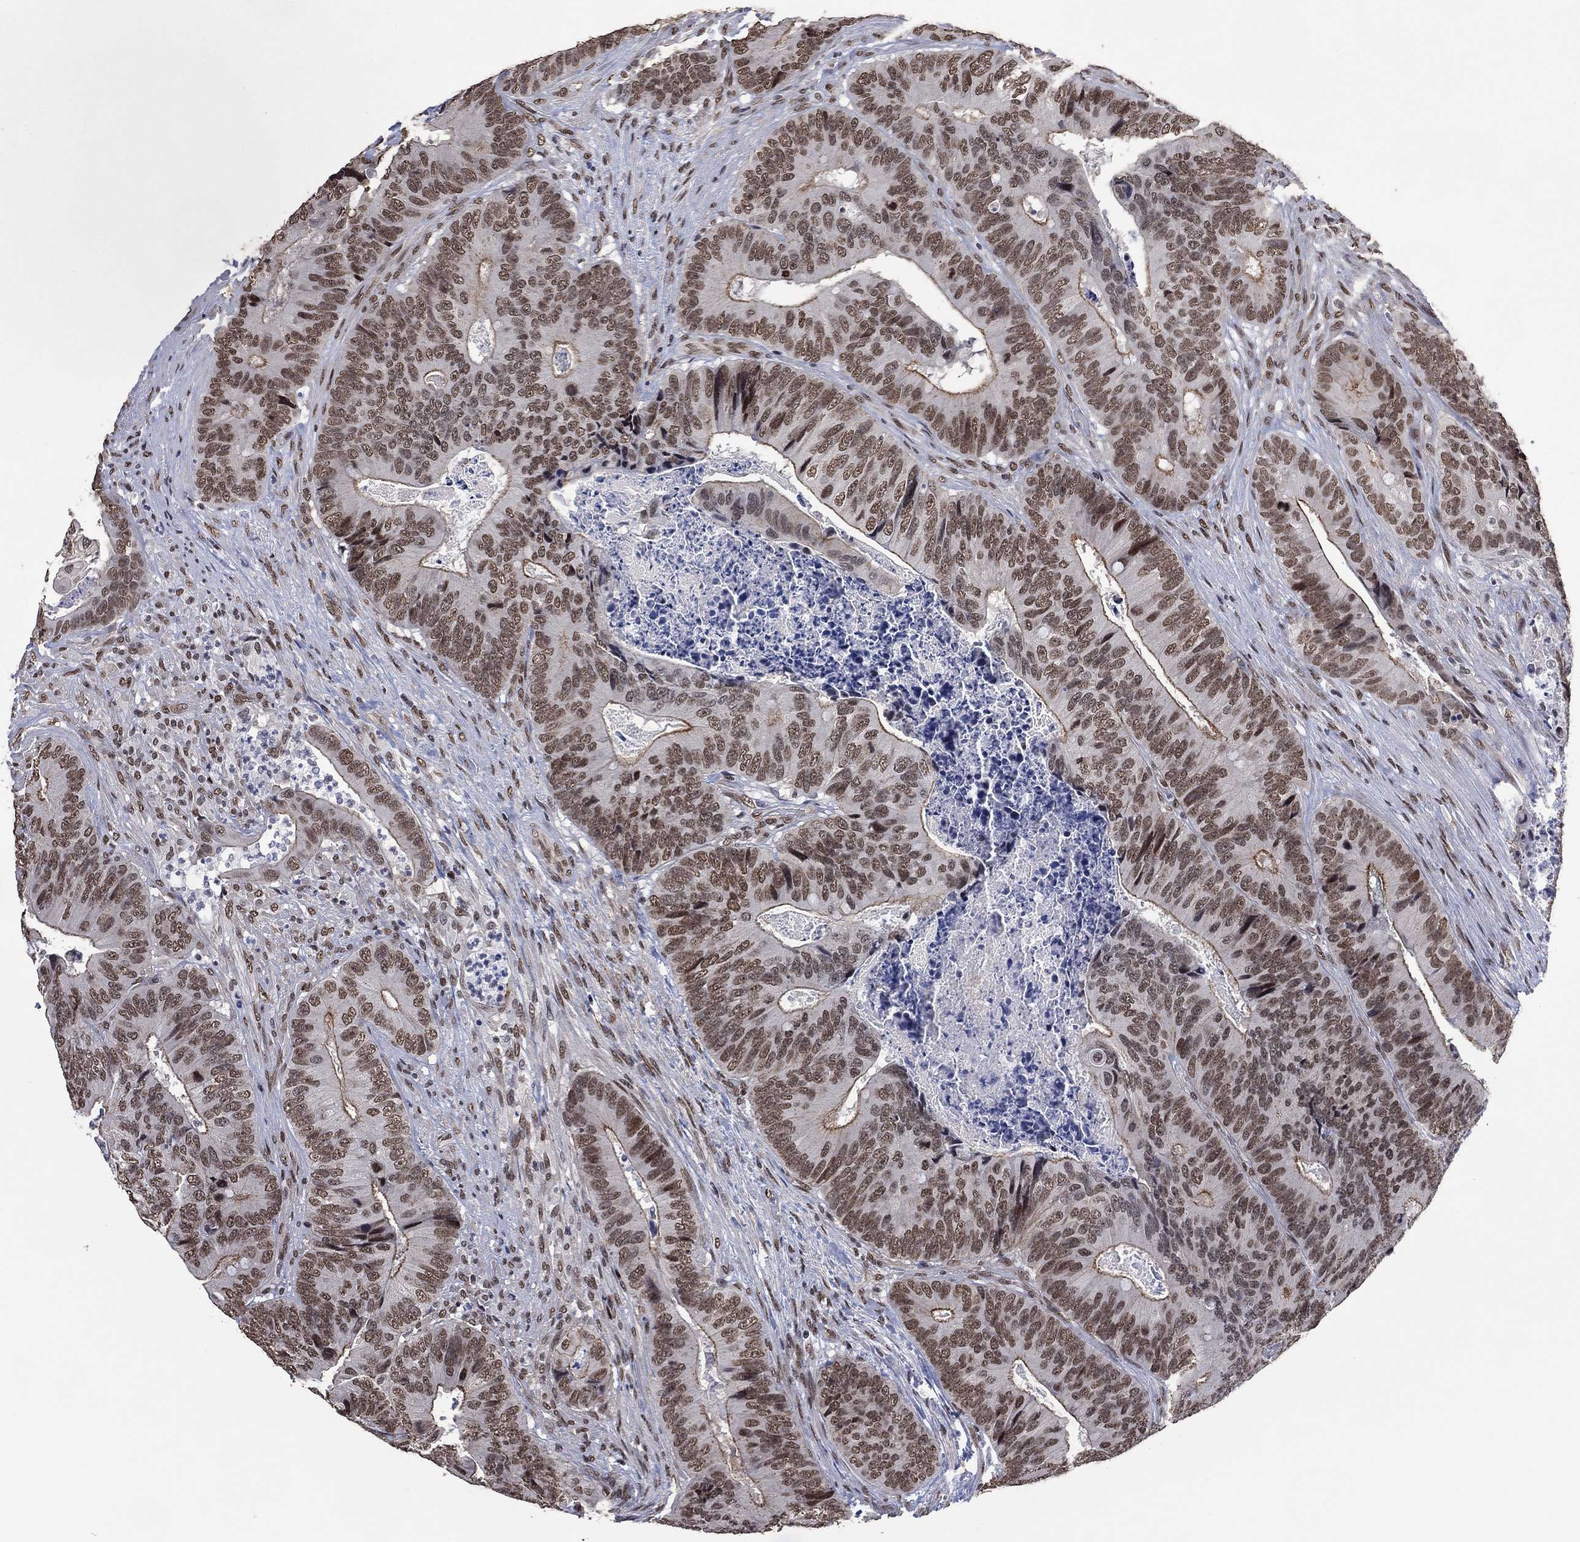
{"staining": {"intensity": "weak", "quantity": ">75%", "location": "cytoplasmic/membranous,nuclear"}, "tissue": "colorectal cancer", "cell_type": "Tumor cells", "image_type": "cancer", "snomed": [{"axis": "morphology", "description": "Adenocarcinoma, NOS"}, {"axis": "topography", "description": "Colon"}], "caption": "IHC of human colorectal cancer demonstrates low levels of weak cytoplasmic/membranous and nuclear expression in approximately >75% of tumor cells. IHC stains the protein in brown and the nuclei are stained blue.", "gene": "EHMT1", "patient": {"sex": "male", "age": 84}}